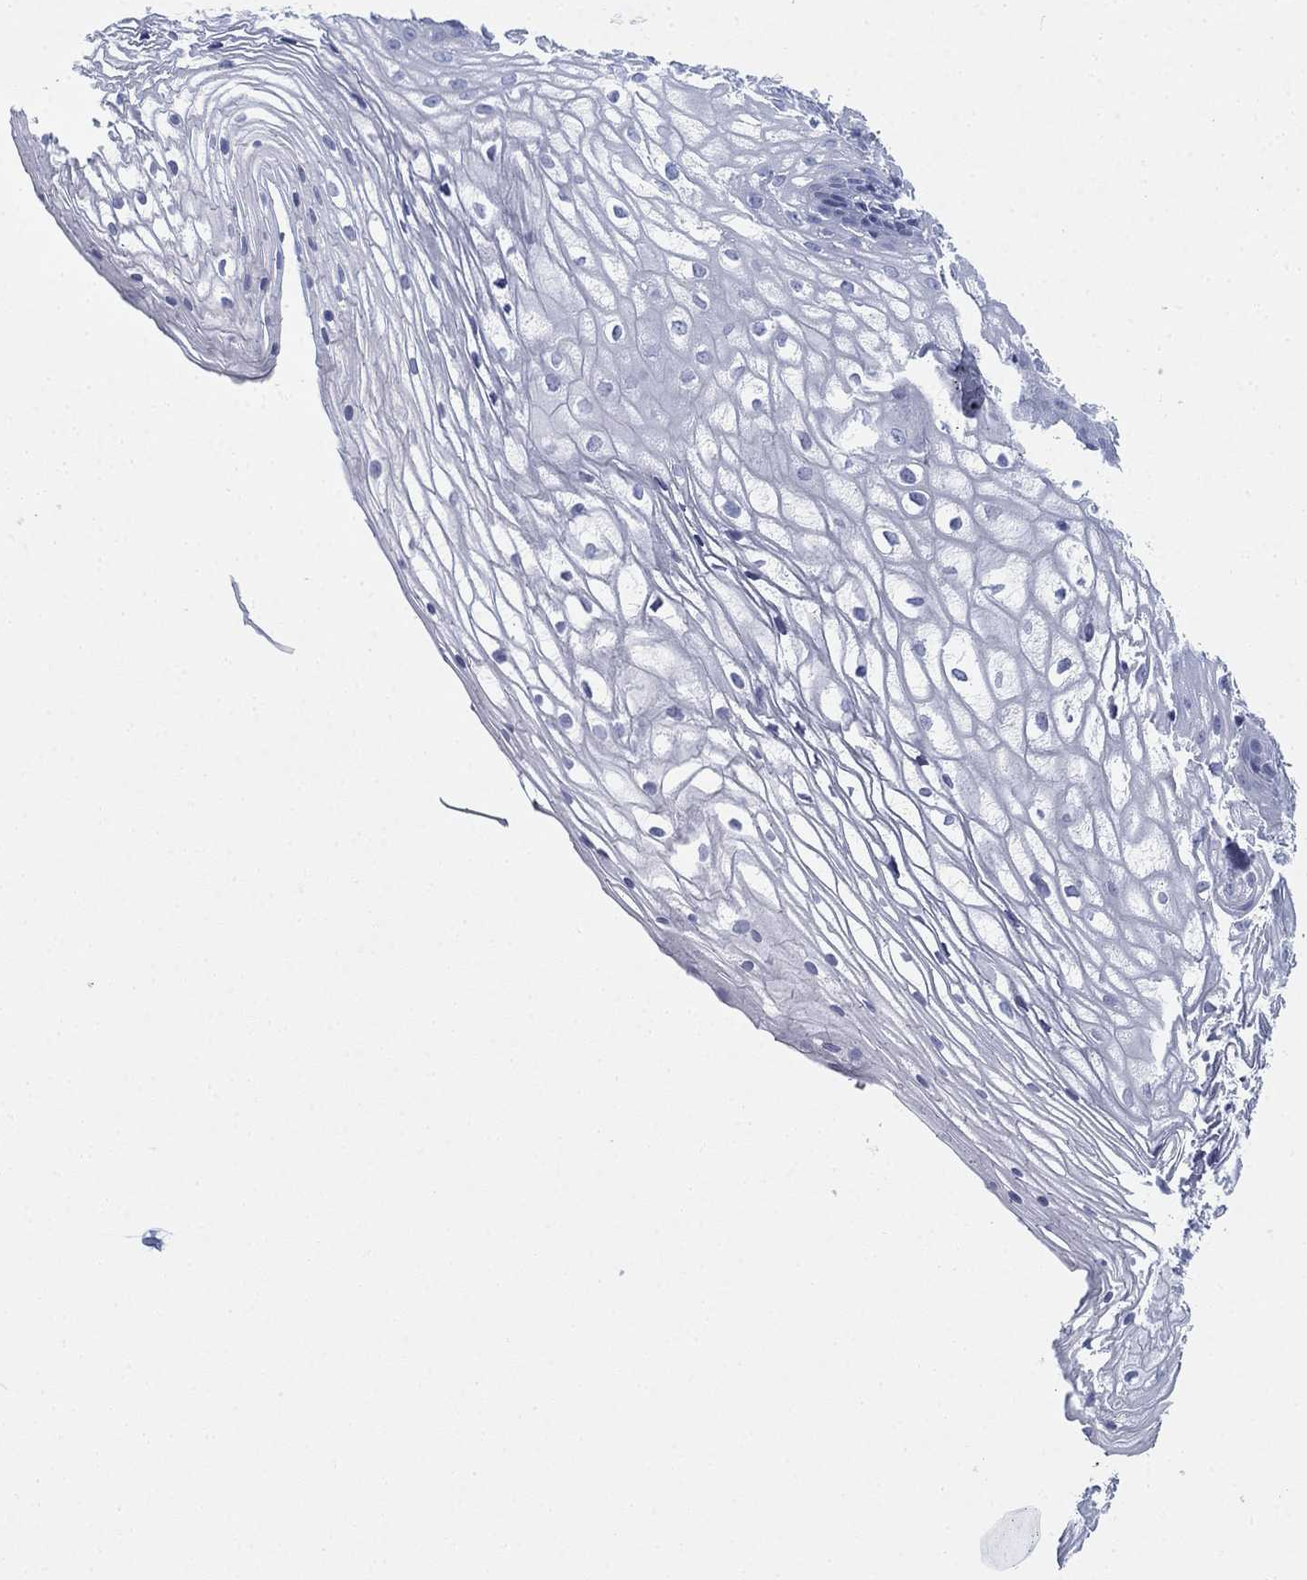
{"staining": {"intensity": "negative", "quantity": "none", "location": "none"}, "tissue": "vagina", "cell_type": "Squamous epithelial cells", "image_type": "normal", "snomed": [{"axis": "morphology", "description": "Normal tissue, NOS"}, {"axis": "topography", "description": "Vagina"}], "caption": "Protein analysis of benign vagina displays no significant positivity in squamous epithelial cells.", "gene": "GCNA", "patient": {"sex": "female", "age": 34}}